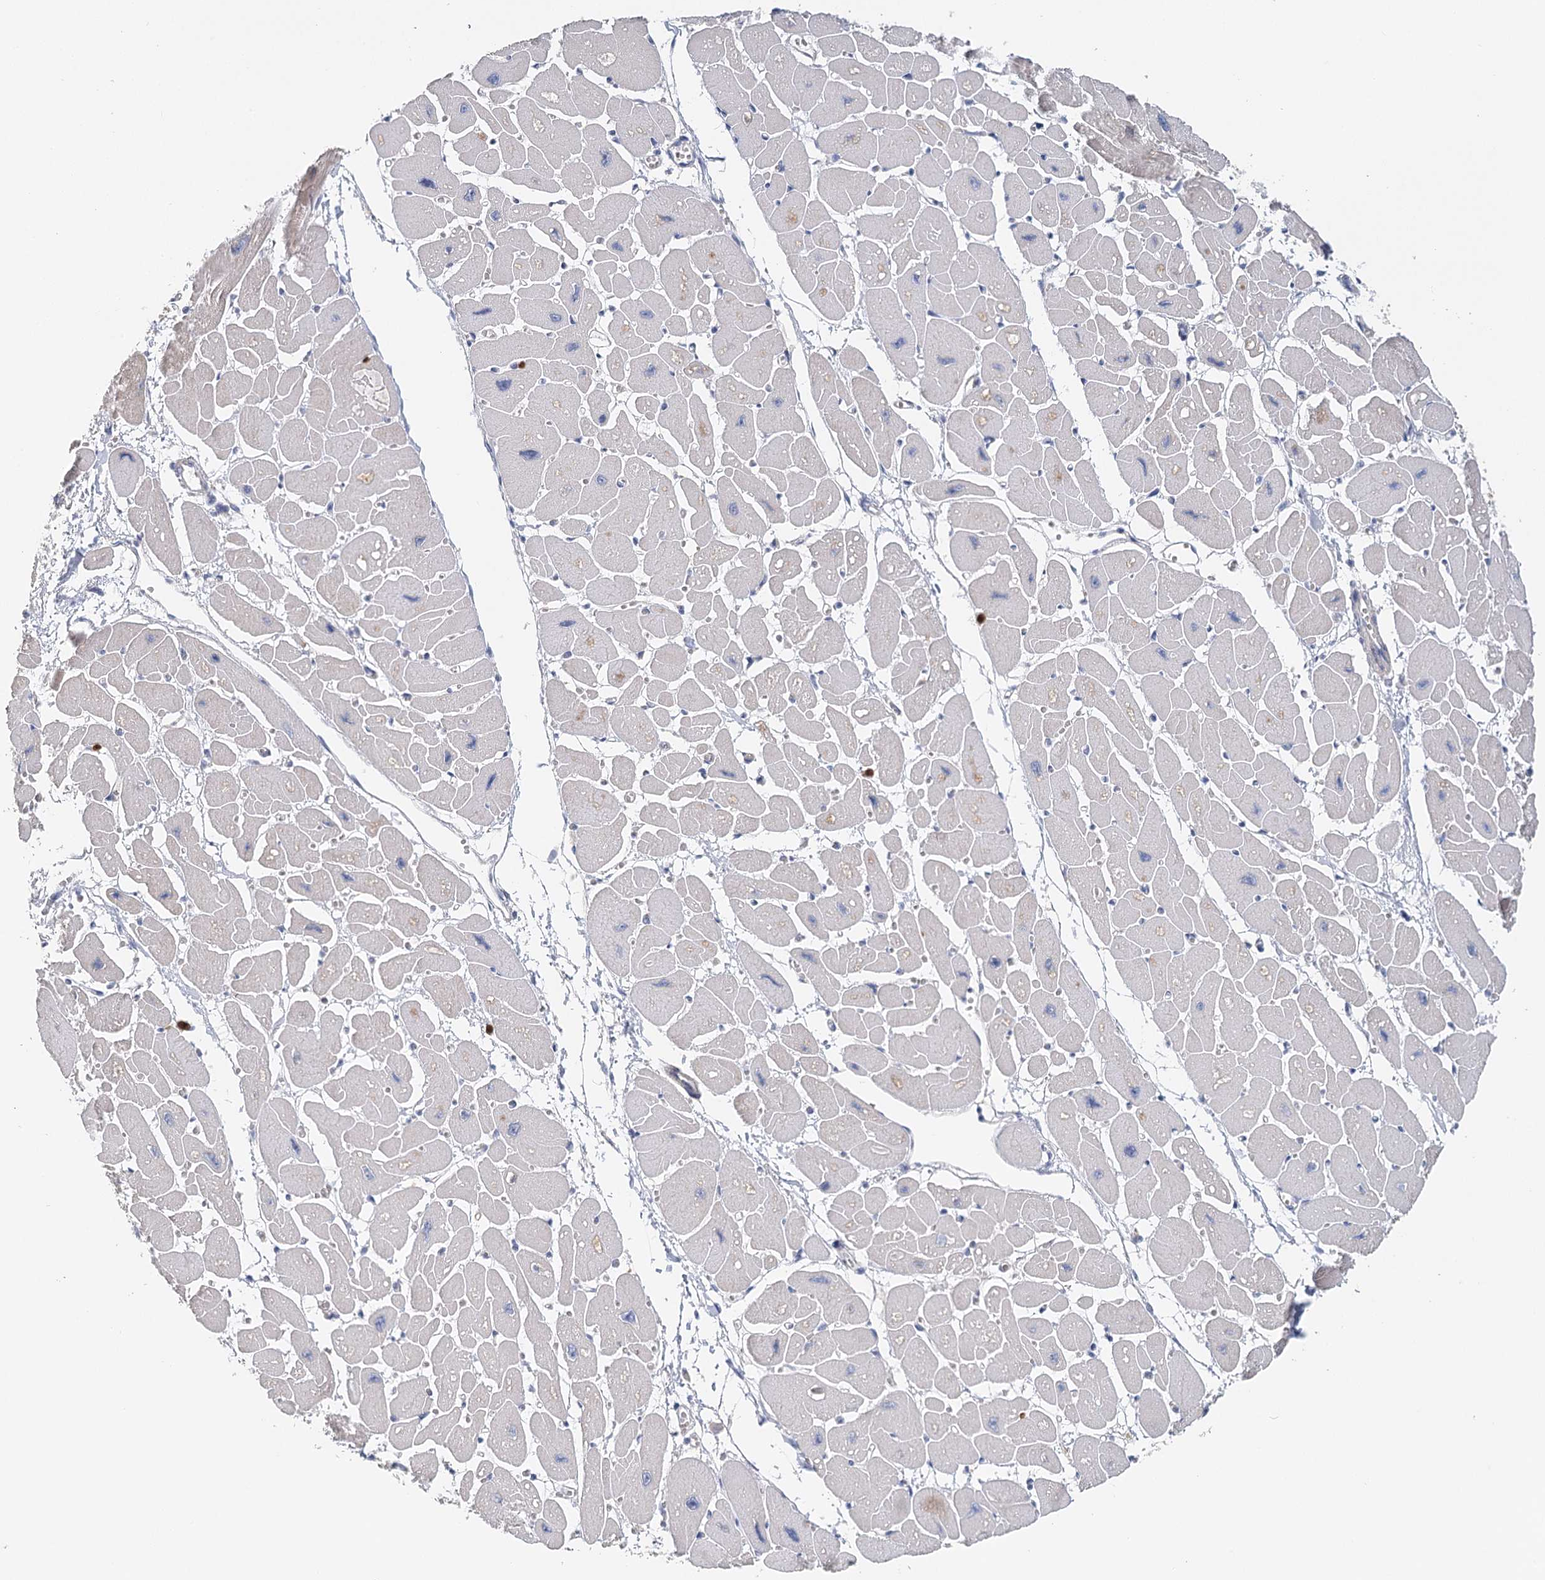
{"staining": {"intensity": "weak", "quantity": "<25%", "location": "cytoplasmic/membranous"}, "tissue": "heart muscle", "cell_type": "Cardiomyocytes", "image_type": "normal", "snomed": [{"axis": "morphology", "description": "Normal tissue, NOS"}, {"axis": "topography", "description": "Heart"}], "caption": "Immunohistochemistry (IHC) micrograph of unremarkable heart muscle: human heart muscle stained with DAB (3,3'-diaminobenzidine) displays no significant protein expression in cardiomyocytes. Nuclei are stained in blue.", "gene": "EPB41L5", "patient": {"sex": "female", "age": 54}}